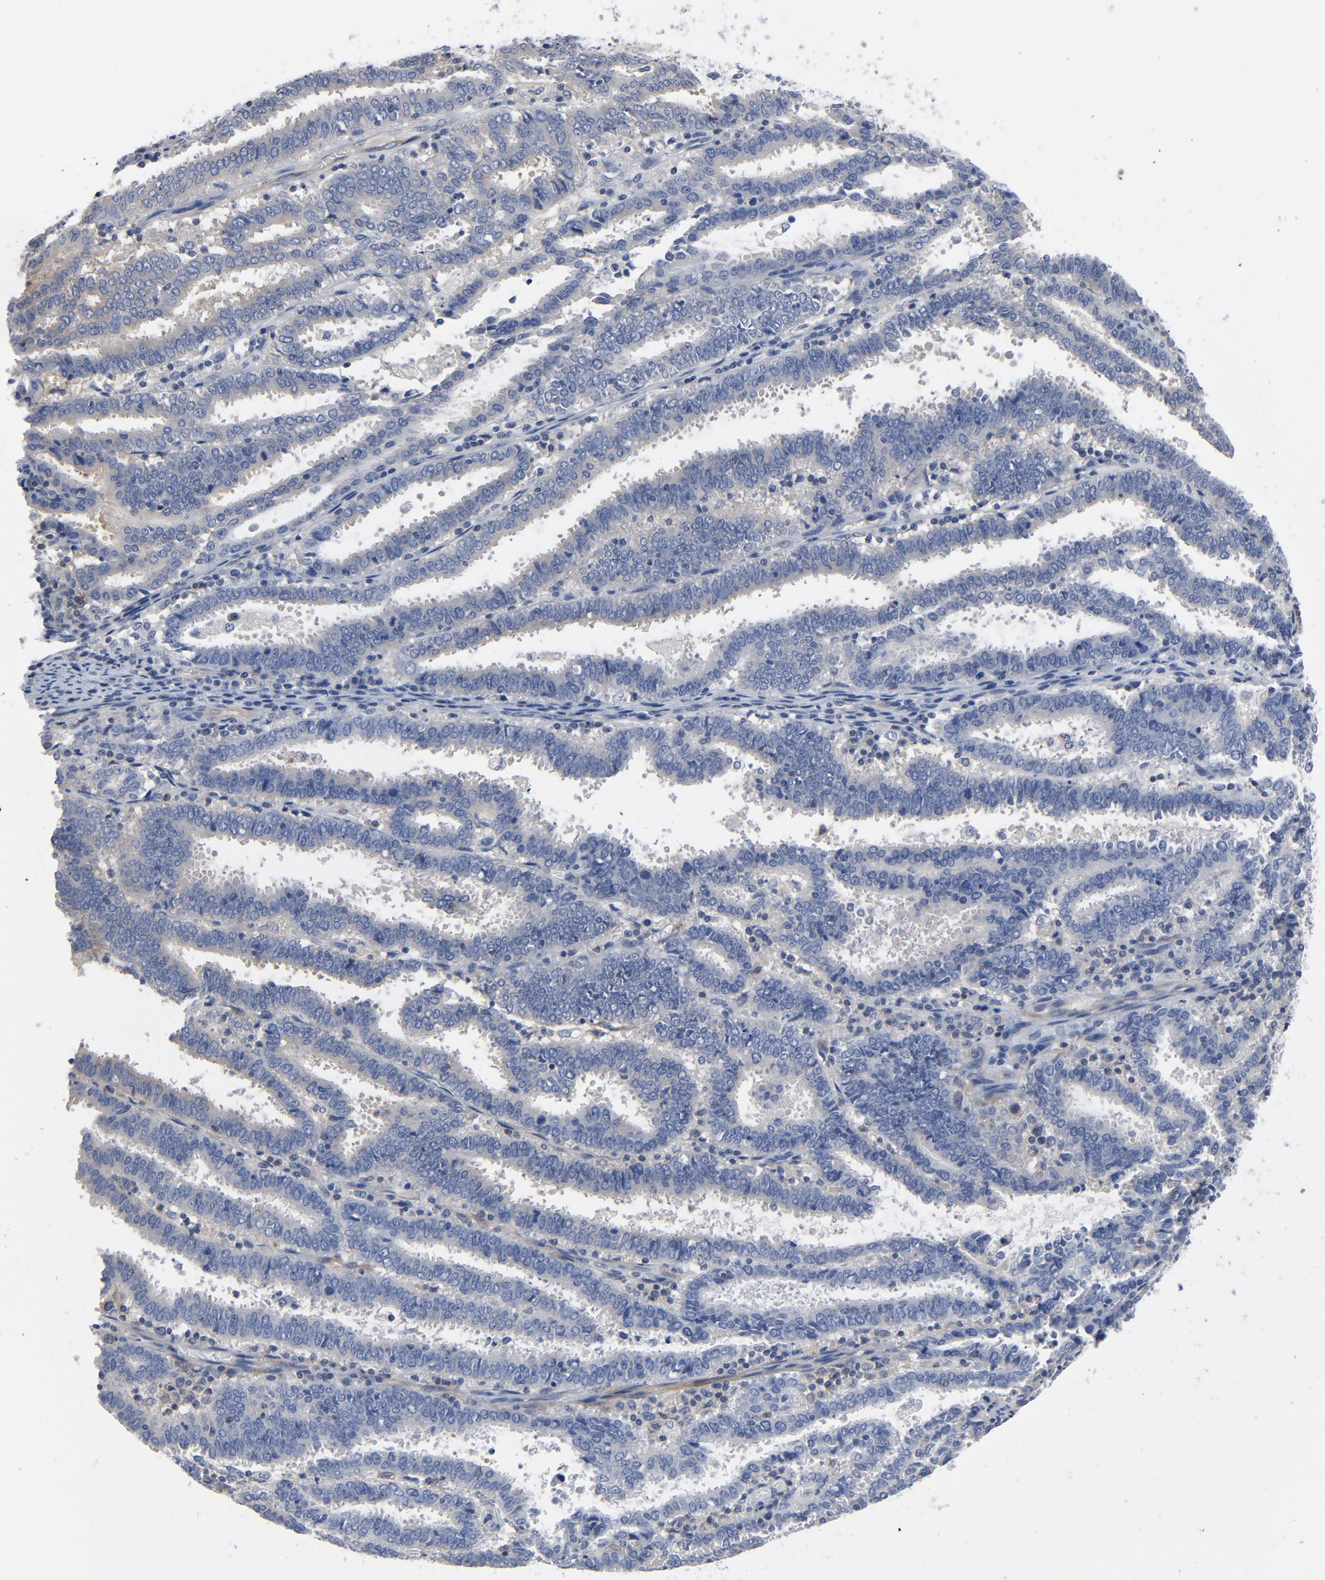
{"staining": {"intensity": "weak", "quantity": "<25%", "location": "cytoplasmic/membranous"}, "tissue": "endometrial cancer", "cell_type": "Tumor cells", "image_type": "cancer", "snomed": [{"axis": "morphology", "description": "Adenocarcinoma, NOS"}, {"axis": "topography", "description": "Uterus"}], "caption": "Tumor cells show no significant protein positivity in endometrial cancer. Brightfield microscopy of immunohistochemistry stained with DAB (3,3'-diaminobenzidine) (brown) and hematoxylin (blue), captured at high magnification.", "gene": "DYNLT3", "patient": {"sex": "female", "age": 83}}